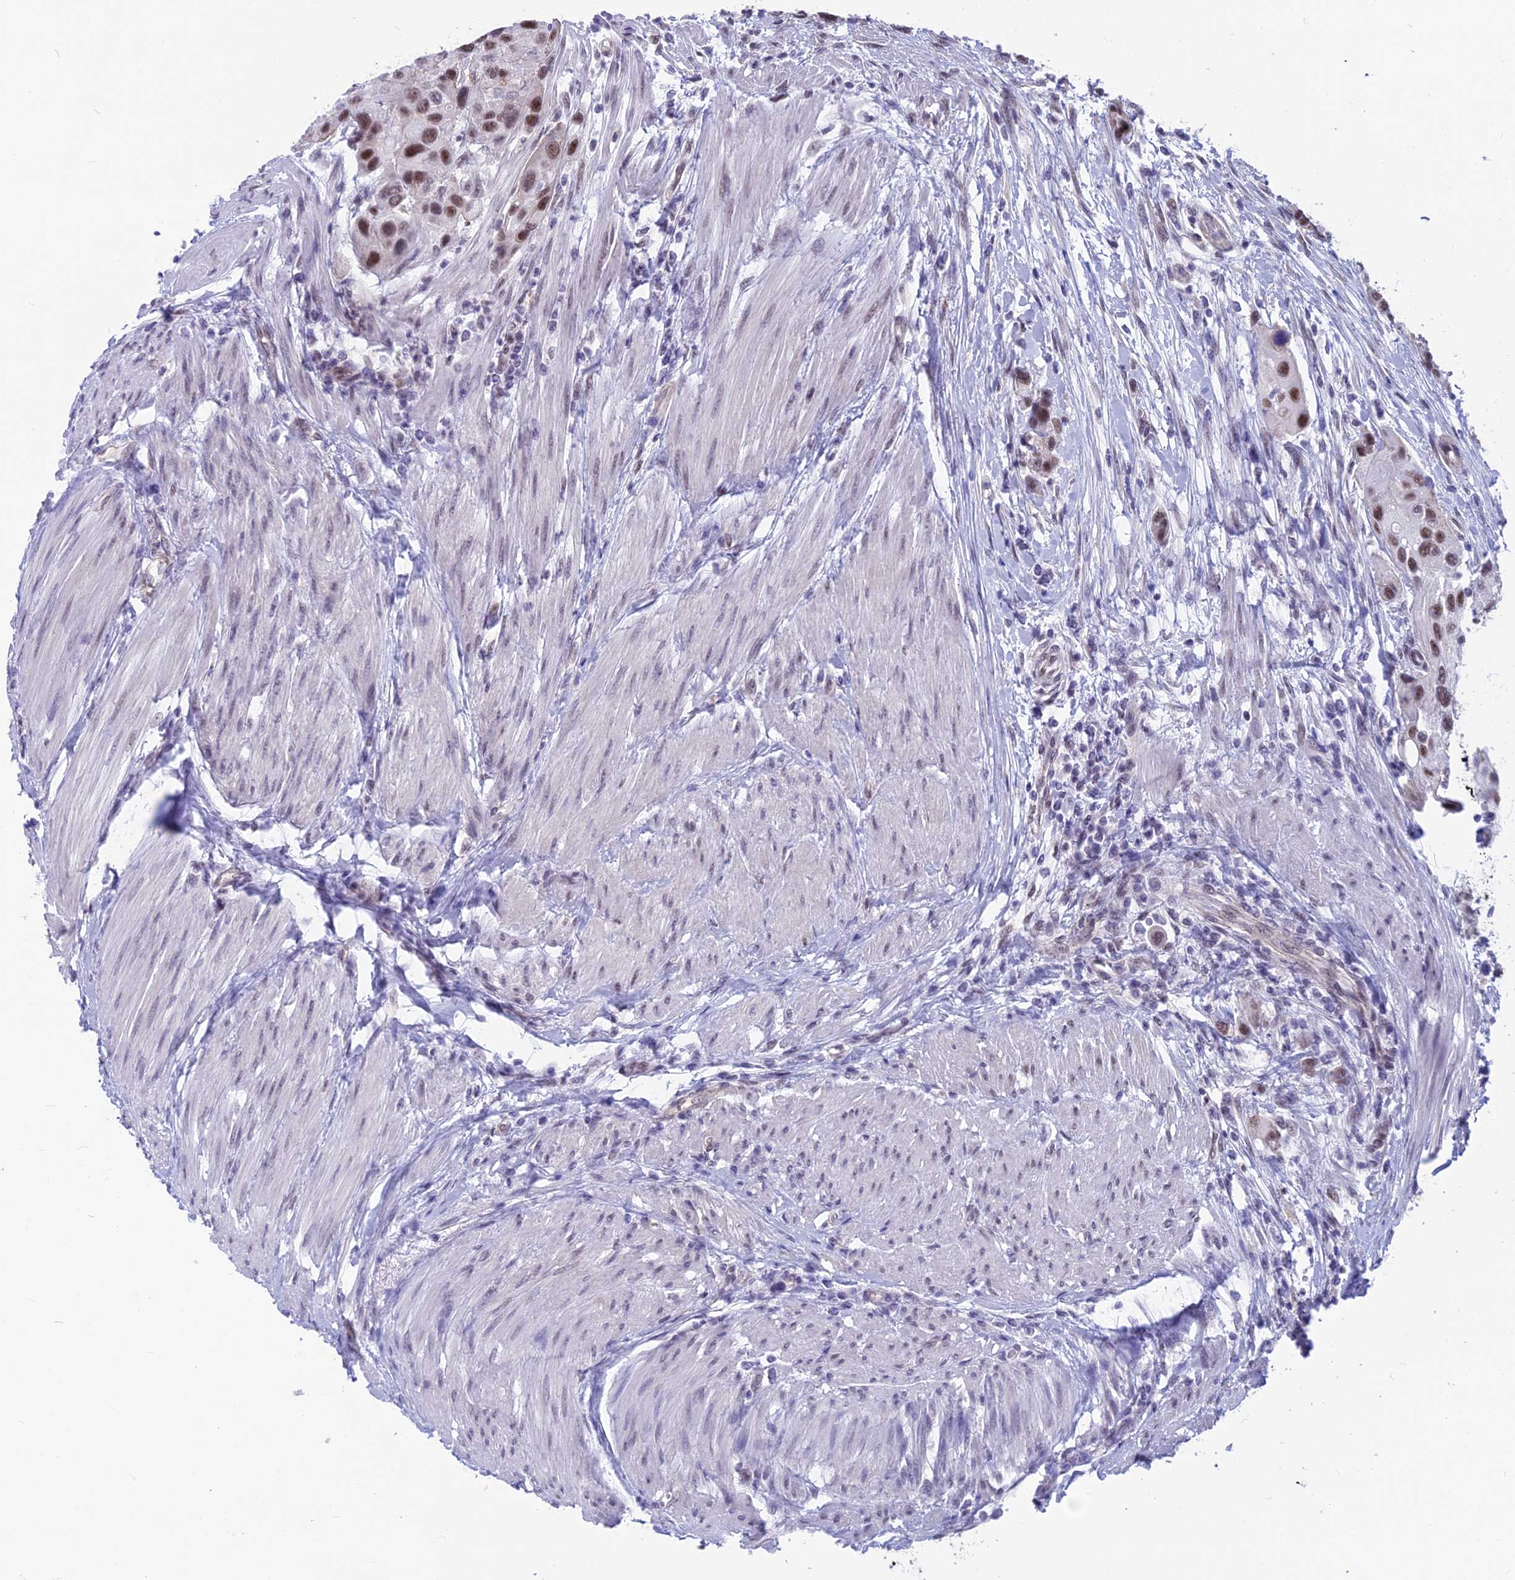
{"staining": {"intensity": "moderate", "quantity": ">75%", "location": "nuclear"}, "tissue": "urothelial cancer", "cell_type": "Tumor cells", "image_type": "cancer", "snomed": [{"axis": "morphology", "description": "Normal tissue, NOS"}, {"axis": "morphology", "description": "Urothelial carcinoma, High grade"}, {"axis": "topography", "description": "Vascular tissue"}, {"axis": "topography", "description": "Urinary bladder"}], "caption": "Immunohistochemical staining of urothelial cancer displays medium levels of moderate nuclear positivity in about >75% of tumor cells.", "gene": "SRSF5", "patient": {"sex": "female", "age": 56}}